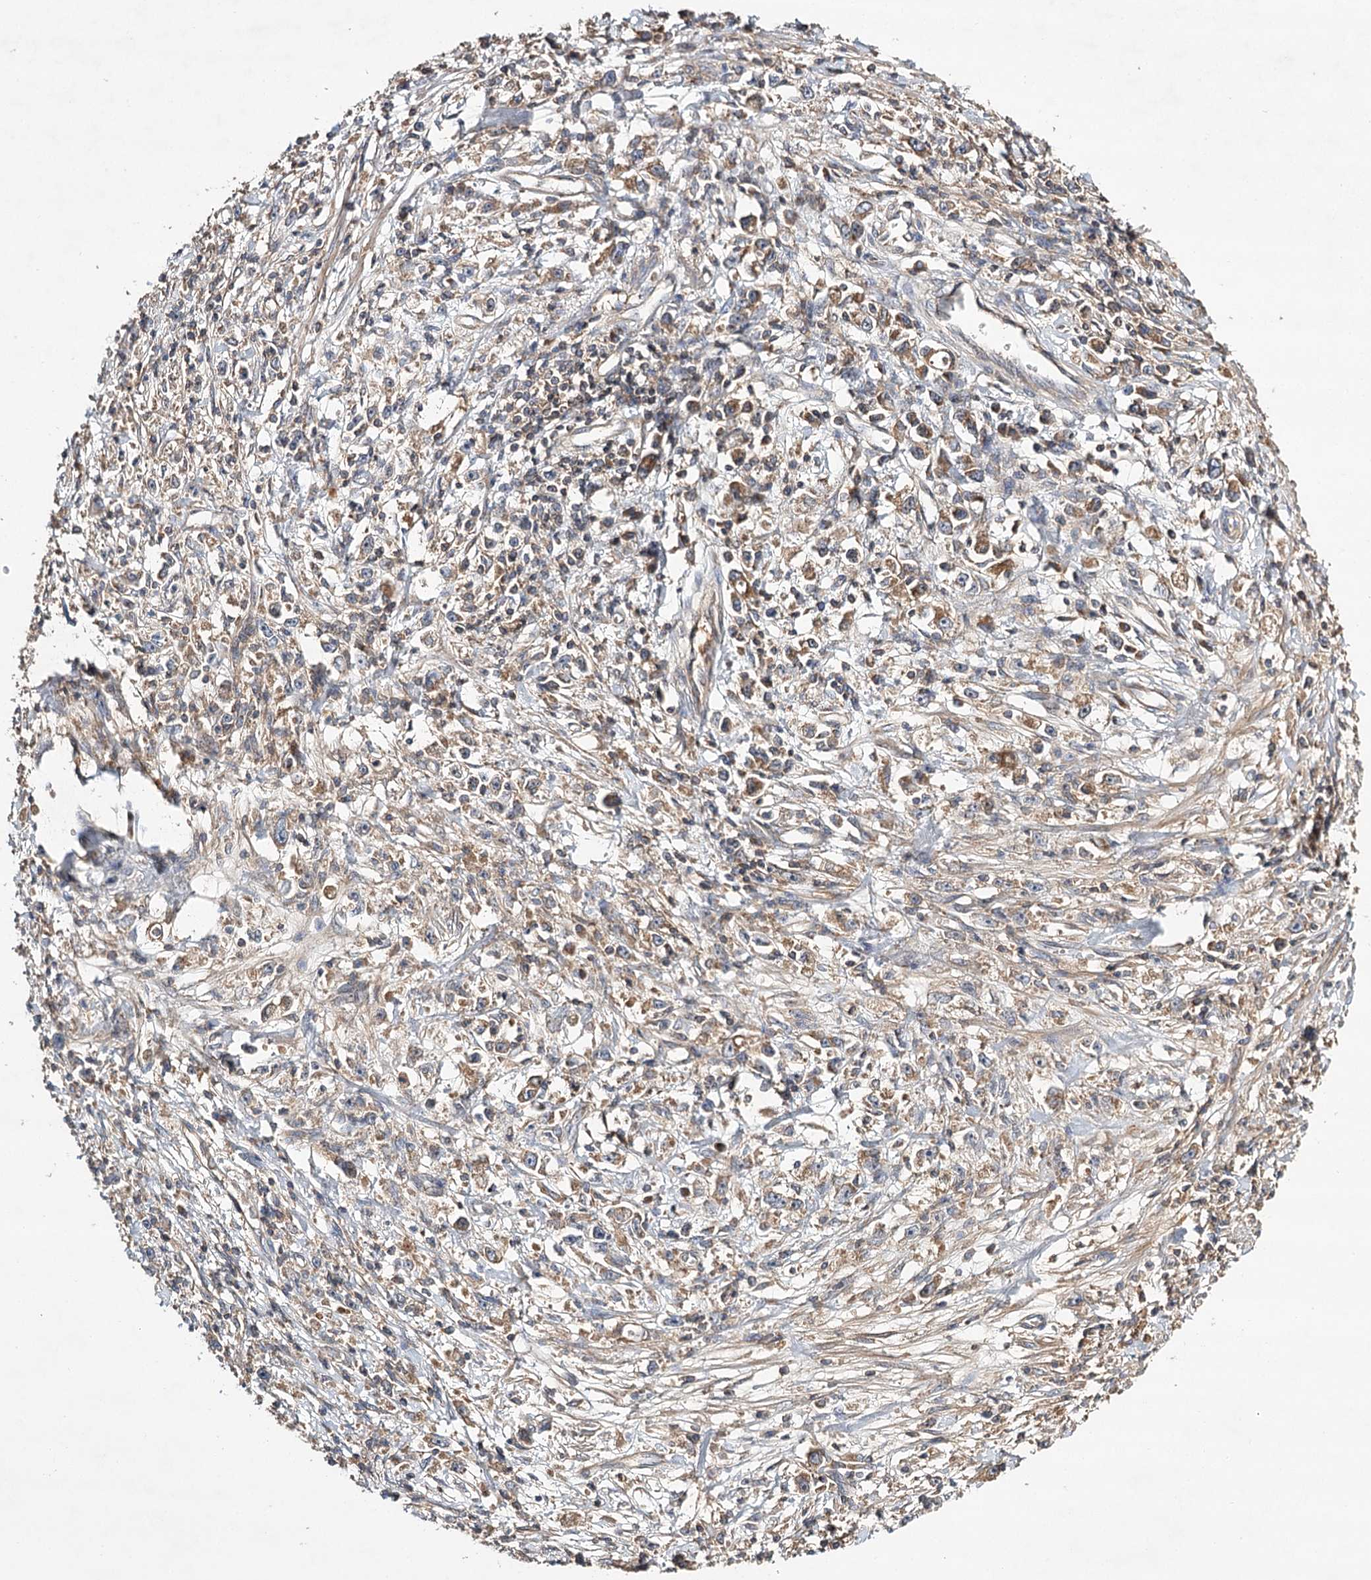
{"staining": {"intensity": "weak", "quantity": ">75%", "location": "cytoplasmic/membranous"}, "tissue": "stomach cancer", "cell_type": "Tumor cells", "image_type": "cancer", "snomed": [{"axis": "morphology", "description": "Adenocarcinoma, NOS"}, {"axis": "topography", "description": "Stomach"}], "caption": "Immunohistochemistry (IHC) histopathology image of human adenocarcinoma (stomach) stained for a protein (brown), which displays low levels of weak cytoplasmic/membranous expression in about >75% of tumor cells.", "gene": "LSS", "patient": {"sex": "female", "age": 59}}